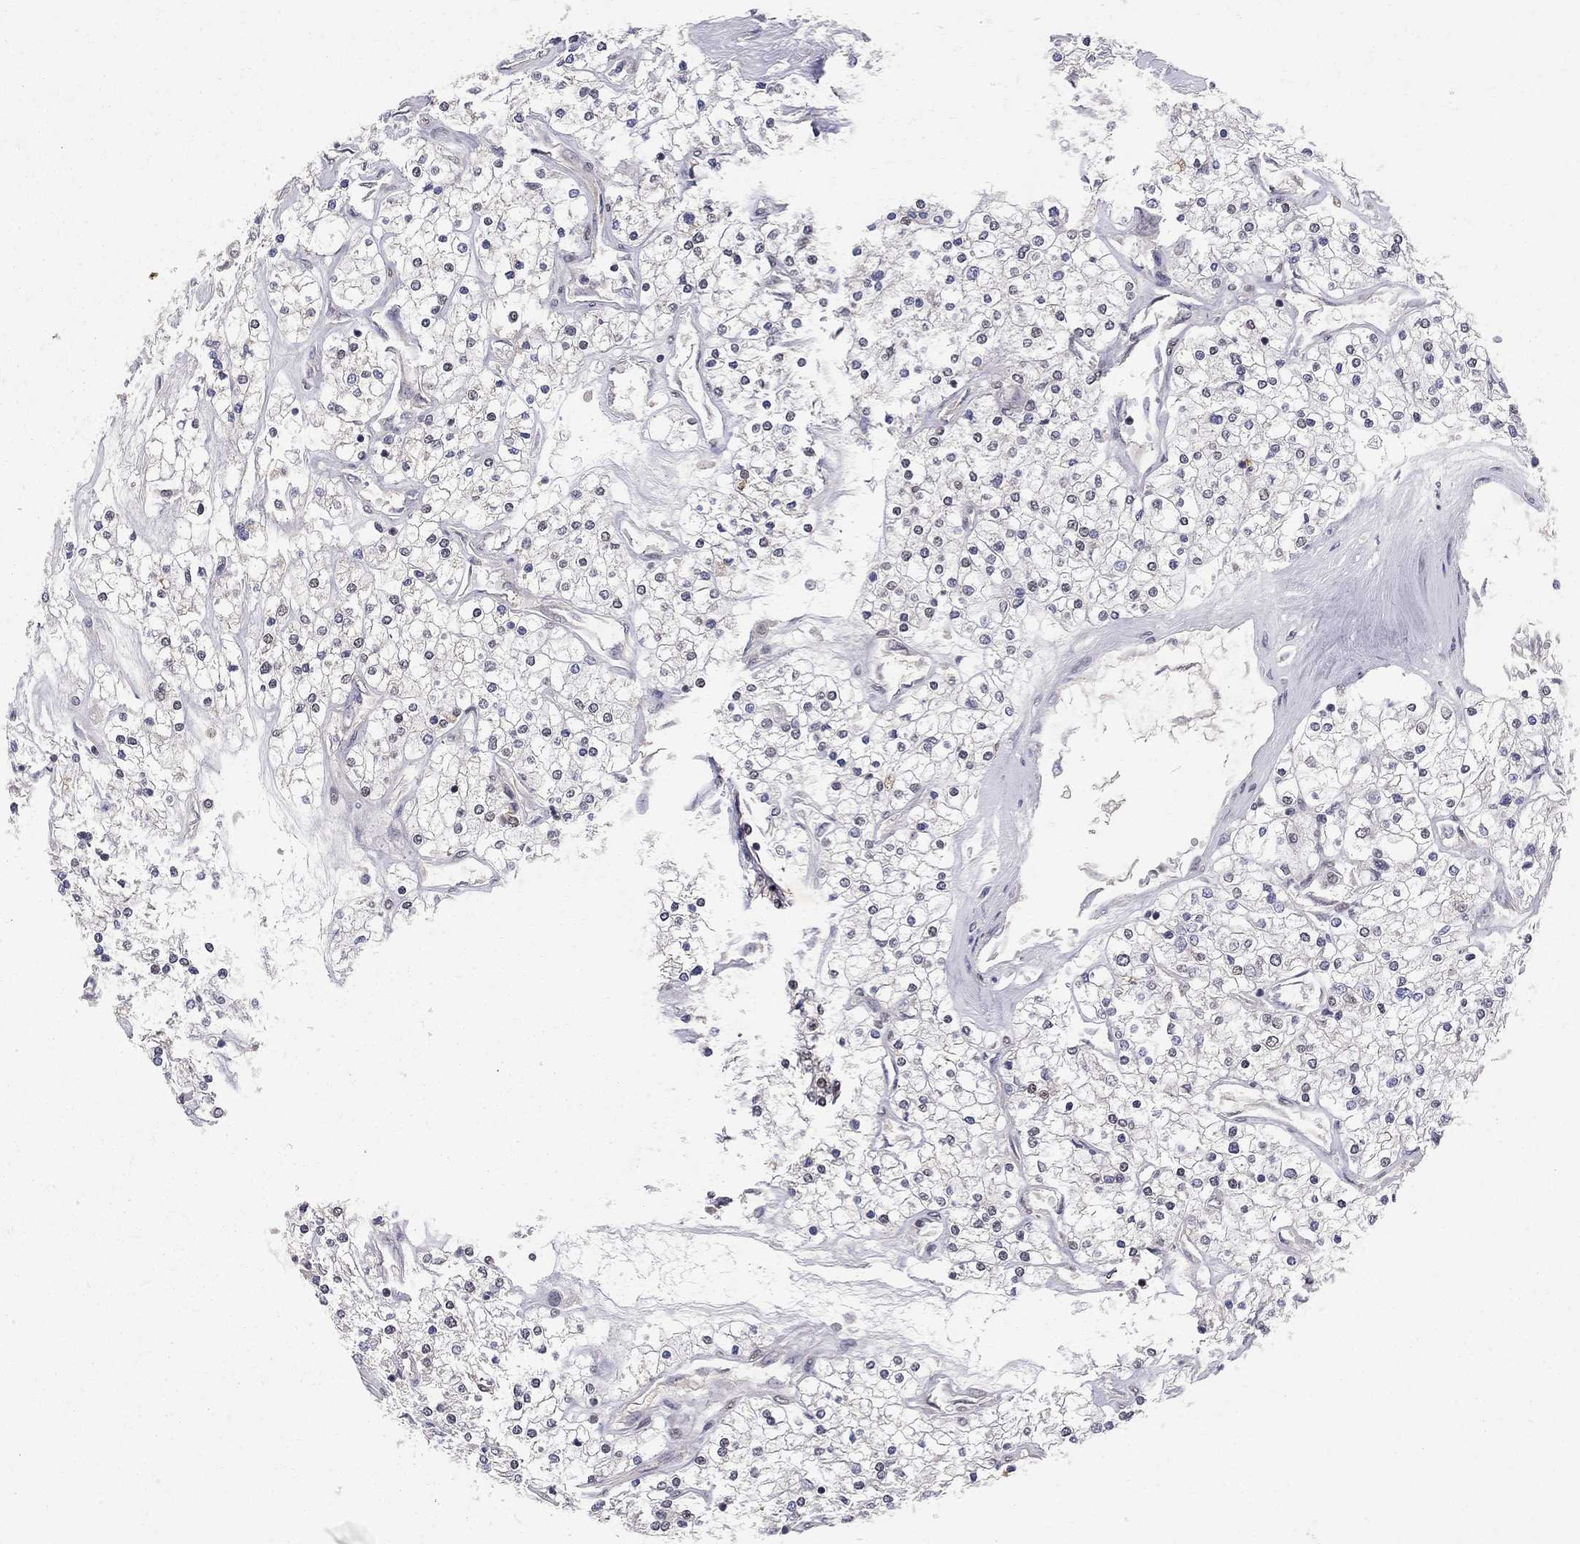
{"staining": {"intensity": "negative", "quantity": "none", "location": "none"}, "tissue": "renal cancer", "cell_type": "Tumor cells", "image_type": "cancer", "snomed": [{"axis": "morphology", "description": "Adenocarcinoma, NOS"}, {"axis": "topography", "description": "Kidney"}], "caption": "This is an immunohistochemistry (IHC) histopathology image of renal cancer. There is no staining in tumor cells.", "gene": "SAP30L", "patient": {"sex": "male", "age": 80}}